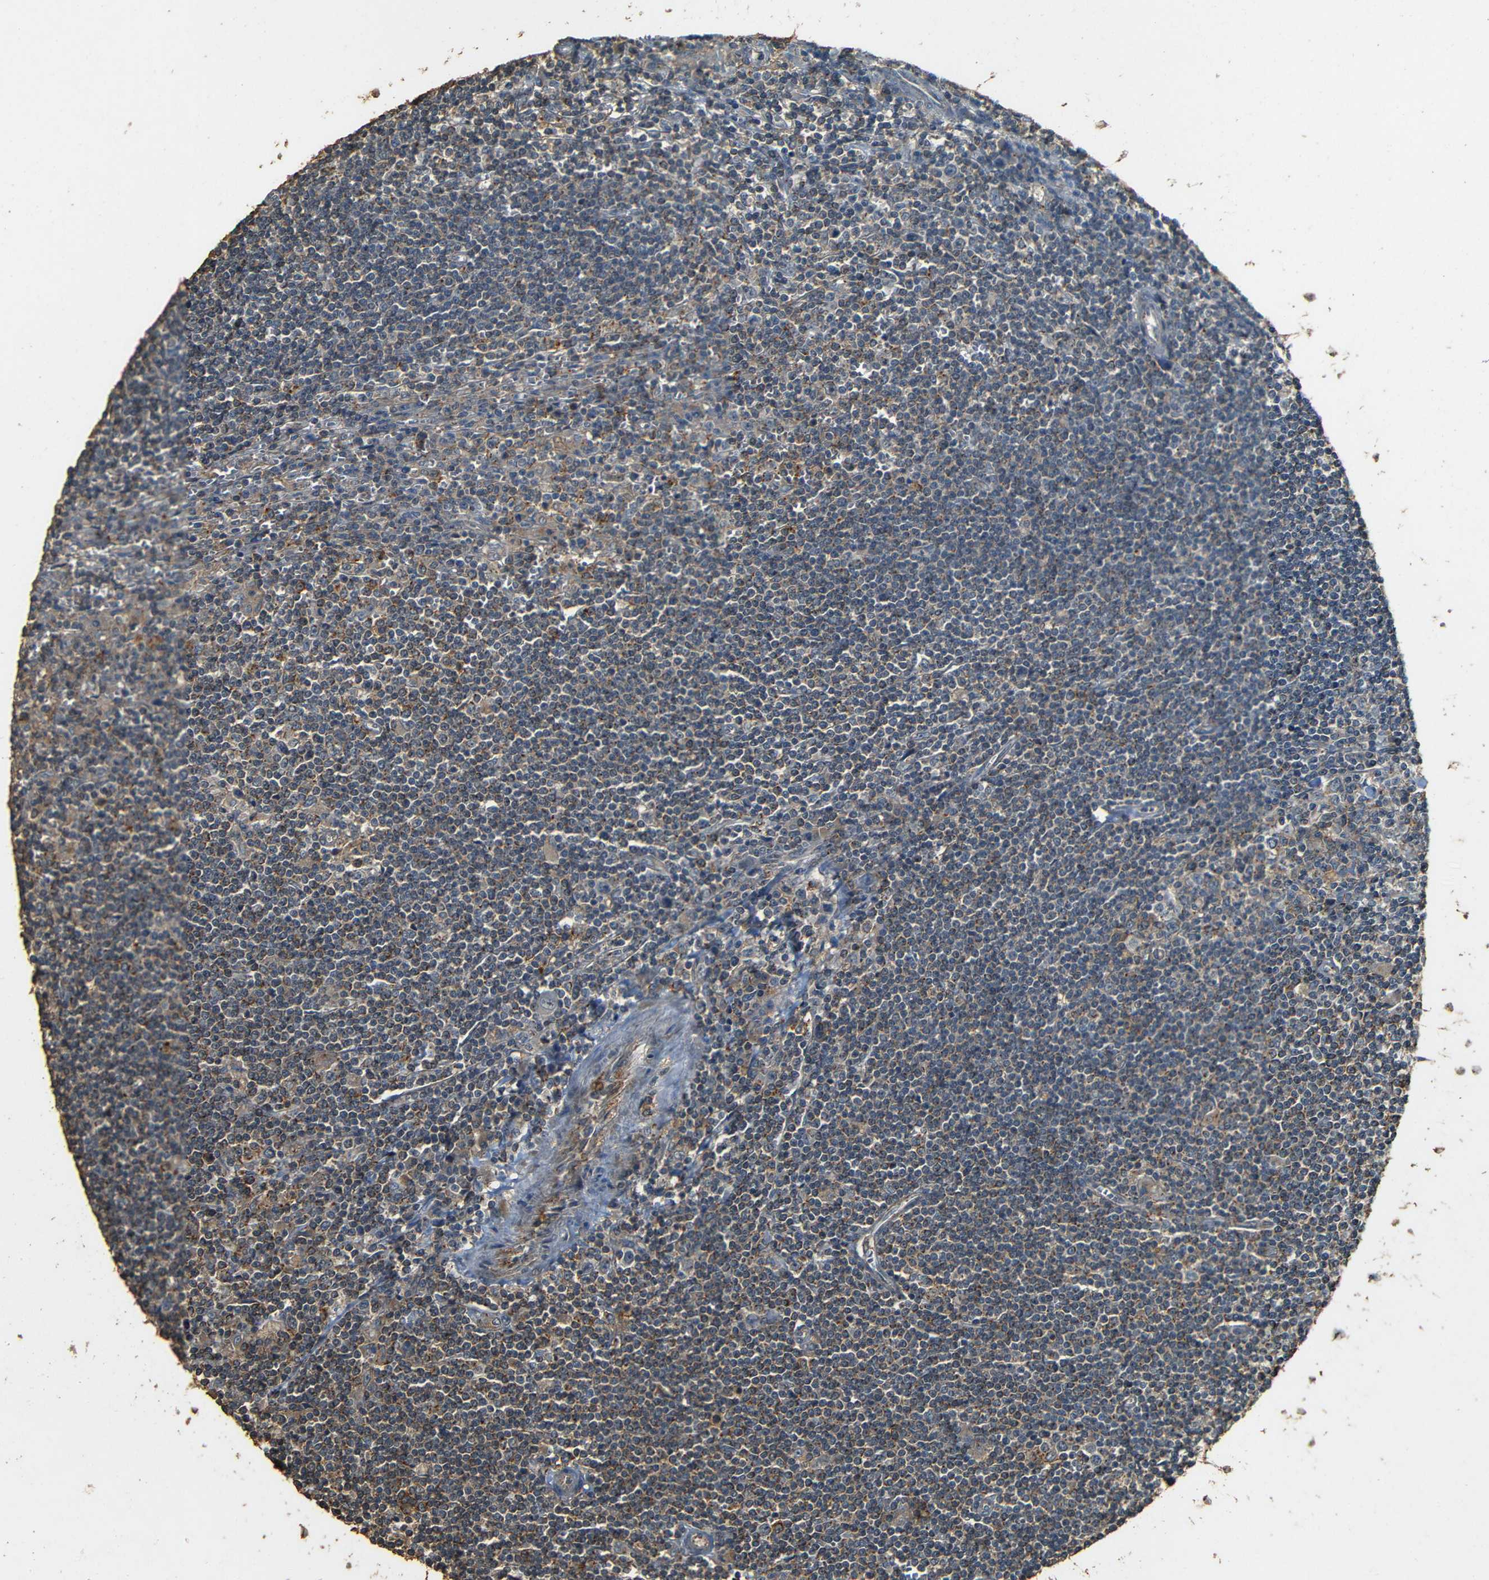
{"staining": {"intensity": "moderate", "quantity": "<25%", "location": "cytoplasmic/membranous"}, "tissue": "lymphoma", "cell_type": "Tumor cells", "image_type": "cancer", "snomed": [{"axis": "morphology", "description": "Malignant lymphoma, non-Hodgkin's type, Low grade"}, {"axis": "topography", "description": "Spleen"}], "caption": "Moderate cytoplasmic/membranous protein positivity is seen in about <25% of tumor cells in malignant lymphoma, non-Hodgkin's type (low-grade).", "gene": "PDE5A", "patient": {"sex": "male", "age": 76}}